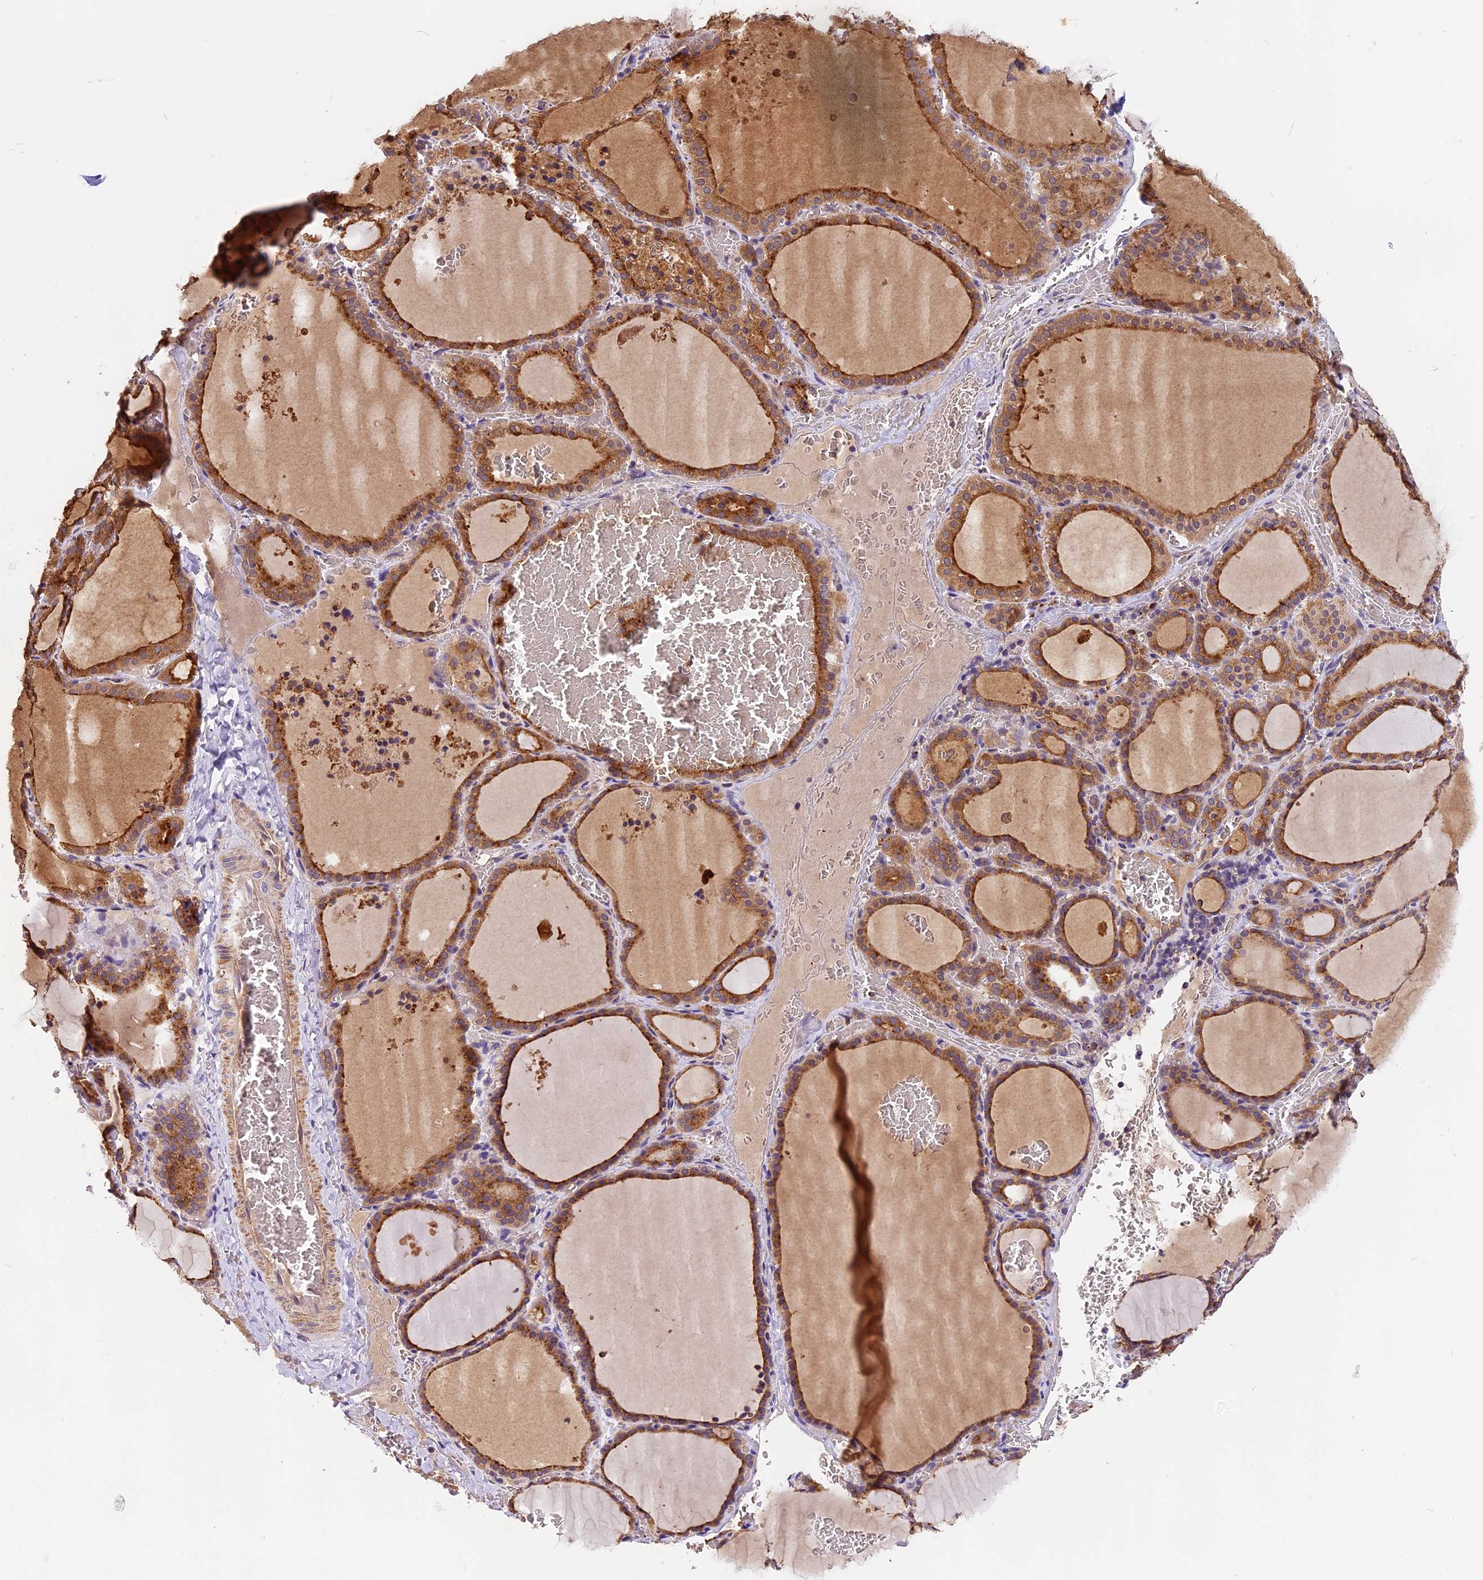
{"staining": {"intensity": "strong", "quantity": ">75%", "location": "cytoplasmic/membranous"}, "tissue": "thyroid gland", "cell_type": "Glandular cells", "image_type": "normal", "snomed": [{"axis": "morphology", "description": "Normal tissue, NOS"}, {"axis": "topography", "description": "Thyroid gland"}], "caption": "This photomicrograph shows immunohistochemistry staining of normal human thyroid gland, with high strong cytoplasmic/membranous expression in about >75% of glandular cells.", "gene": "COPE", "patient": {"sex": "female", "age": 39}}